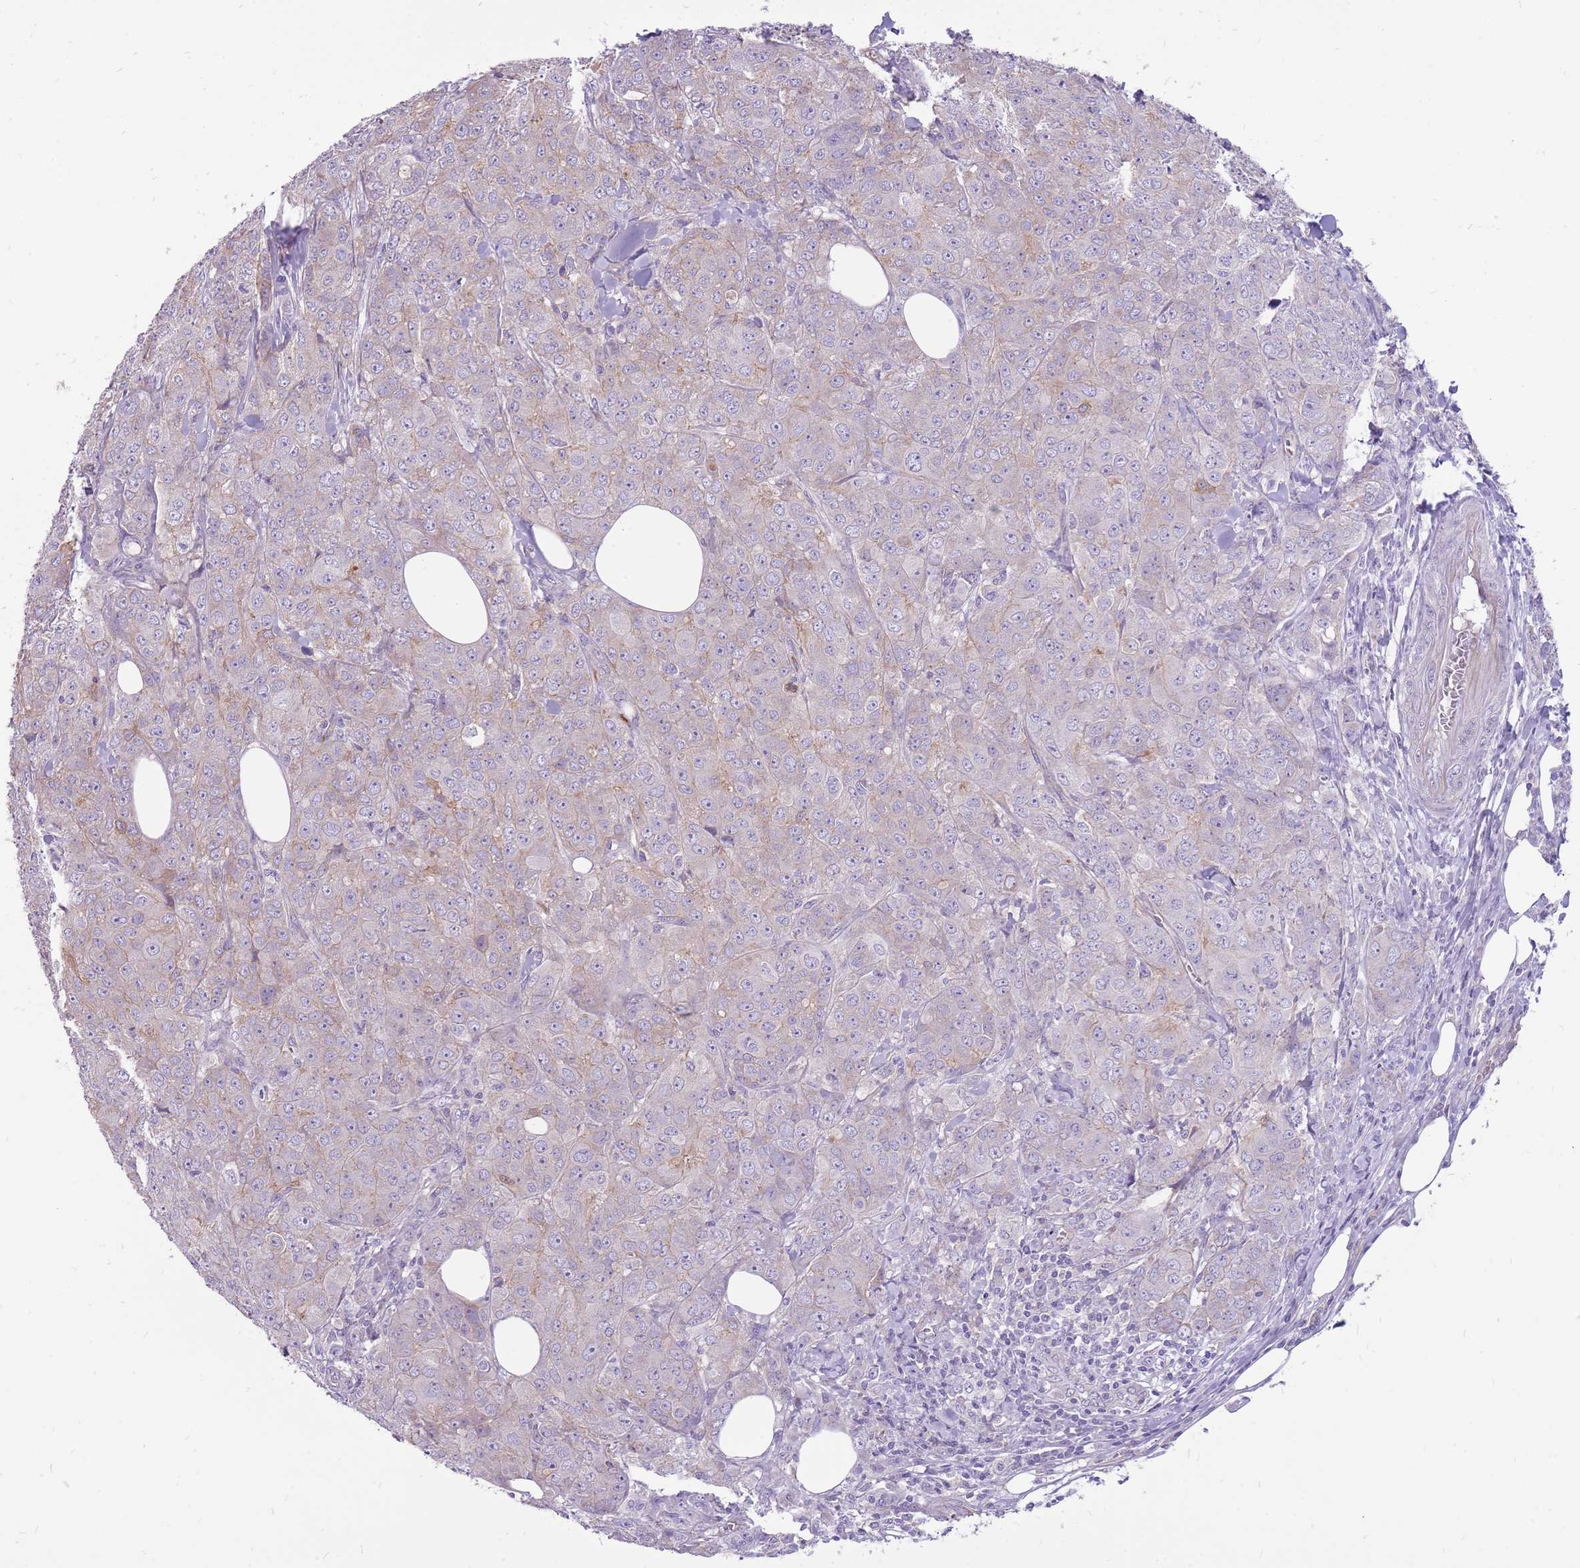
{"staining": {"intensity": "weak", "quantity": "<25%", "location": "cytoplasmic/membranous"}, "tissue": "breast cancer", "cell_type": "Tumor cells", "image_type": "cancer", "snomed": [{"axis": "morphology", "description": "Duct carcinoma"}, {"axis": "topography", "description": "Breast"}], "caption": "Human breast invasive ductal carcinoma stained for a protein using immunohistochemistry demonstrates no positivity in tumor cells.", "gene": "WDR90", "patient": {"sex": "female", "age": 43}}